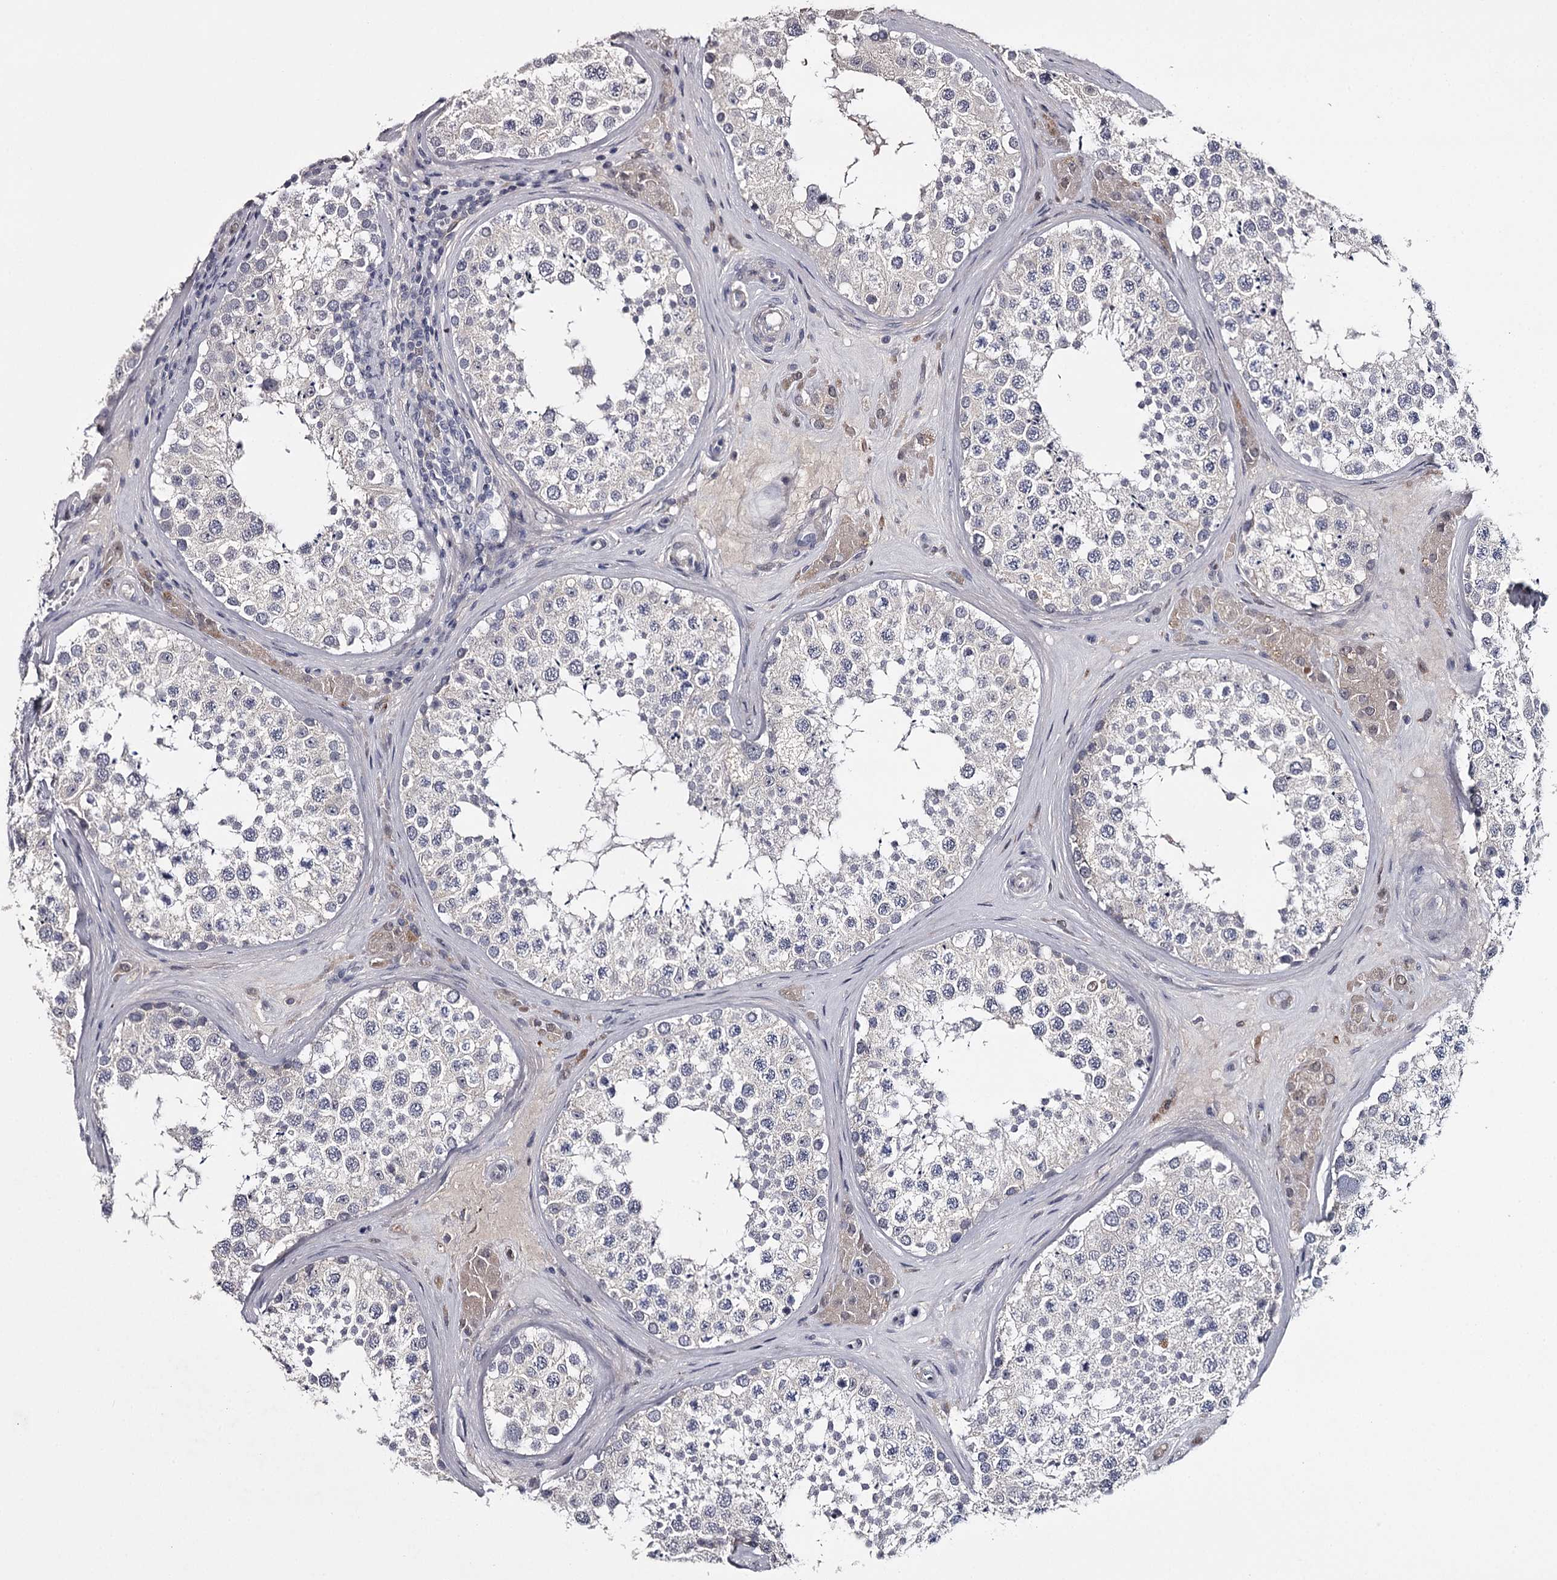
{"staining": {"intensity": "weak", "quantity": "<25%", "location": "cytoplasmic/membranous"}, "tissue": "testis", "cell_type": "Cells in seminiferous ducts", "image_type": "normal", "snomed": [{"axis": "morphology", "description": "Normal tissue, NOS"}, {"axis": "topography", "description": "Testis"}], "caption": "DAB immunohistochemical staining of unremarkable human testis shows no significant expression in cells in seminiferous ducts.", "gene": "FDXACB1", "patient": {"sex": "male", "age": 46}}